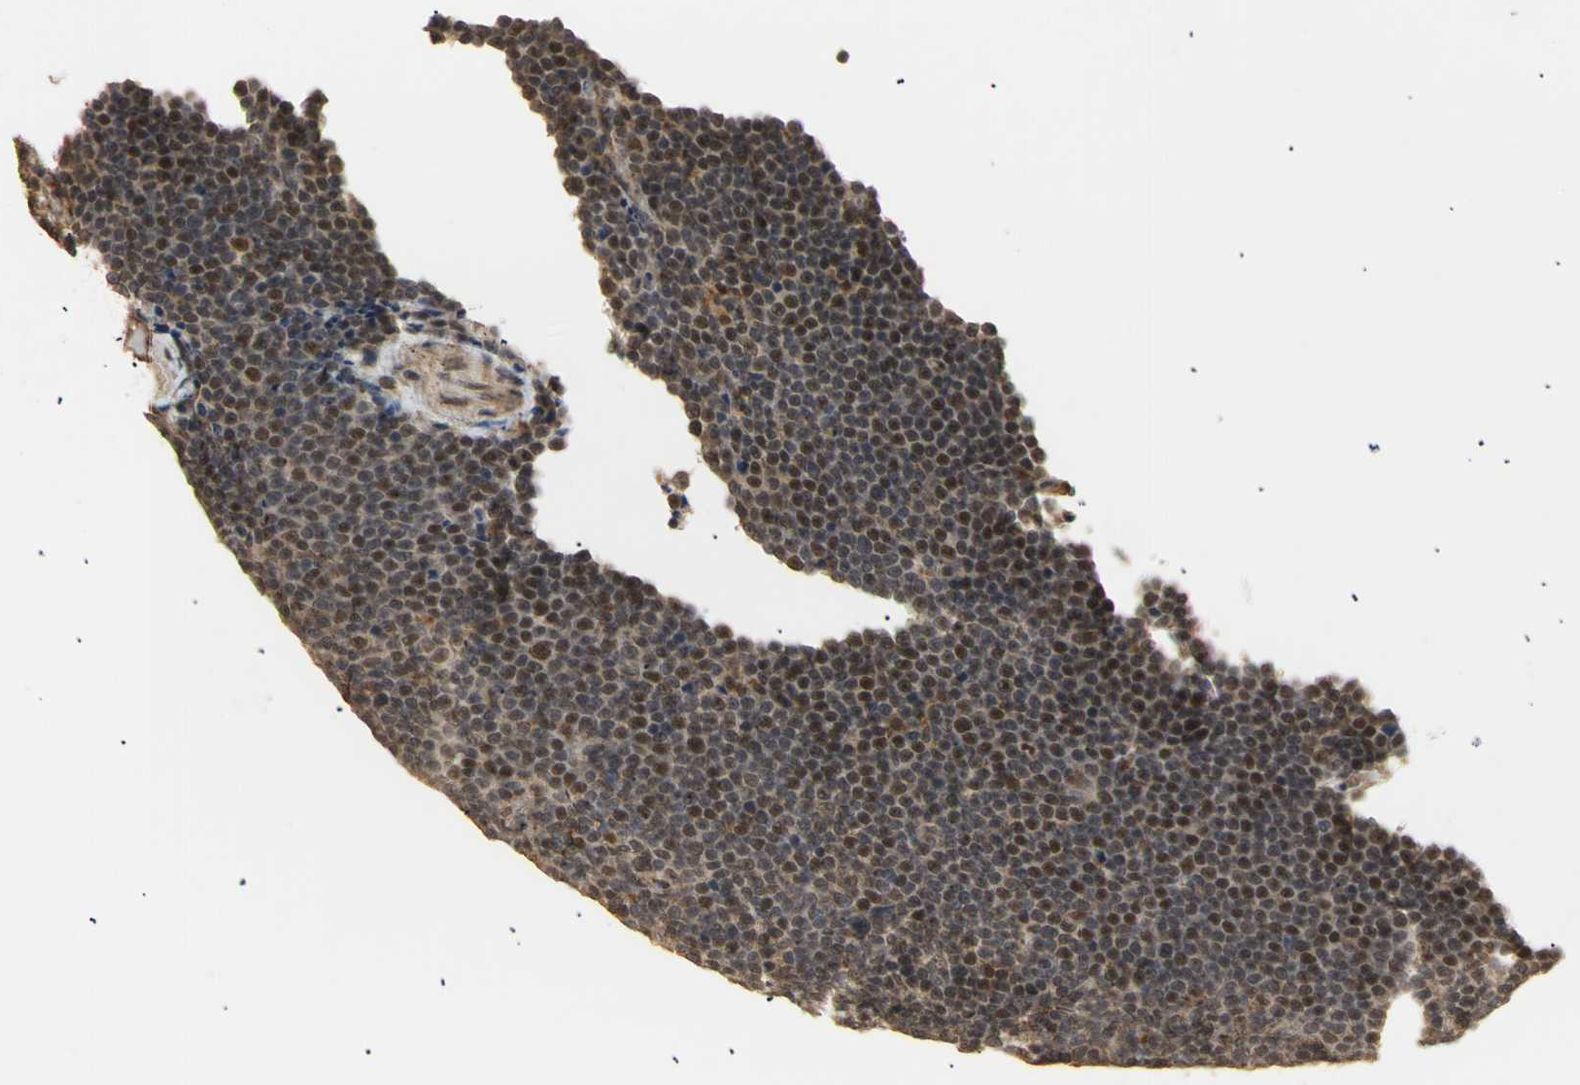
{"staining": {"intensity": "moderate", "quantity": "25%-75%", "location": "nuclear"}, "tissue": "lymphoma", "cell_type": "Tumor cells", "image_type": "cancer", "snomed": [{"axis": "morphology", "description": "Malignant lymphoma, non-Hodgkin's type, Low grade"}, {"axis": "topography", "description": "Lymph node"}], "caption": "A histopathology image of lymphoma stained for a protein exhibits moderate nuclear brown staining in tumor cells.", "gene": "GTF2E2", "patient": {"sex": "female", "age": 67}}